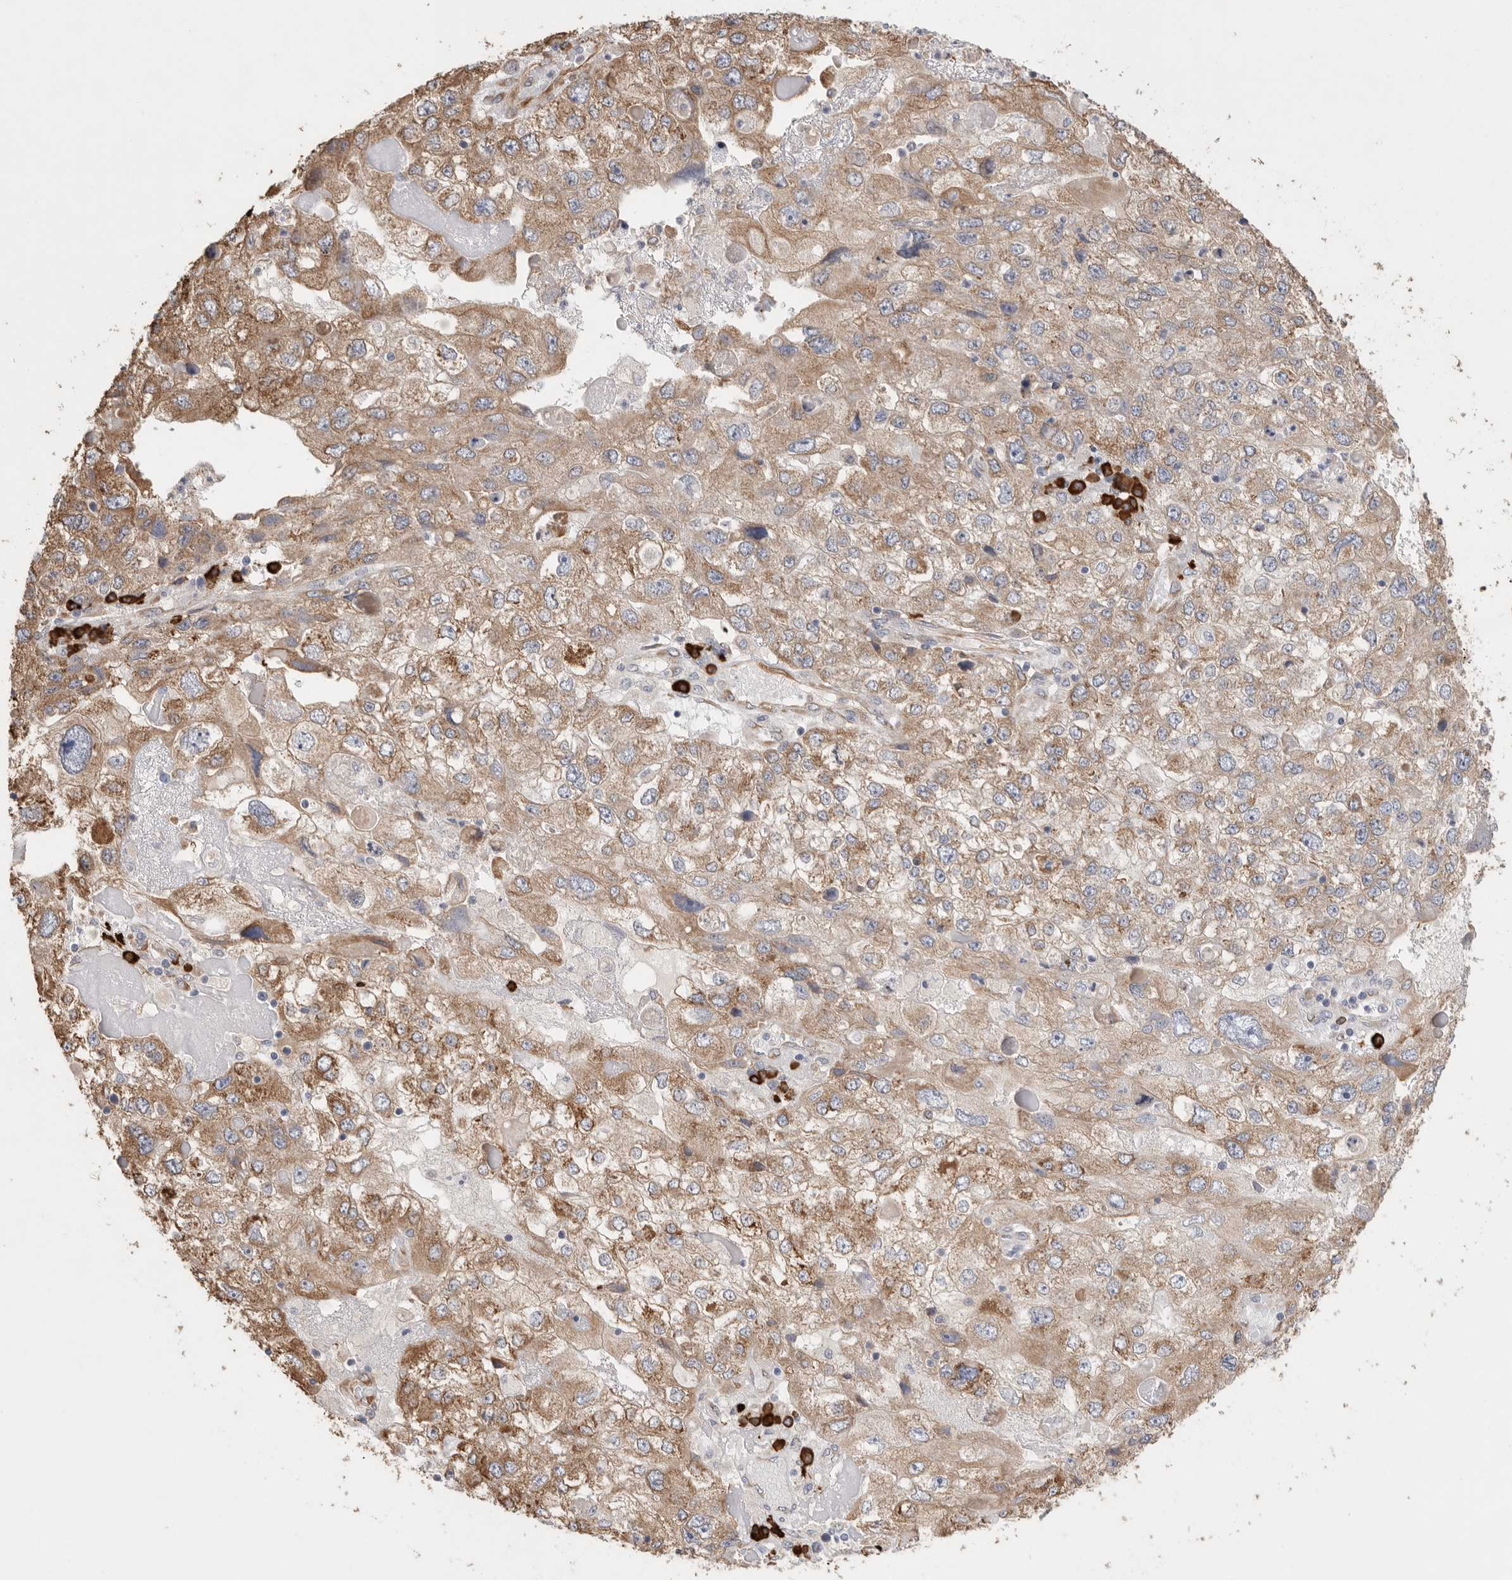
{"staining": {"intensity": "moderate", "quantity": ">75%", "location": "cytoplasmic/membranous"}, "tissue": "endometrial cancer", "cell_type": "Tumor cells", "image_type": "cancer", "snomed": [{"axis": "morphology", "description": "Adenocarcinoma, NOS"}, {"axis": "topography", "description": "Endometrium"}], "caption": "Immunohistochemical staining of human endometrial cancer (adenocarcinoma) demonstrates moderate cytoplasmic/membranous protein expression in approximately >75% of tumor cells. Nuclei are stained in blue.", "gene": "BLOC1S5", "patient": {"sex": "female", "age": 49}}